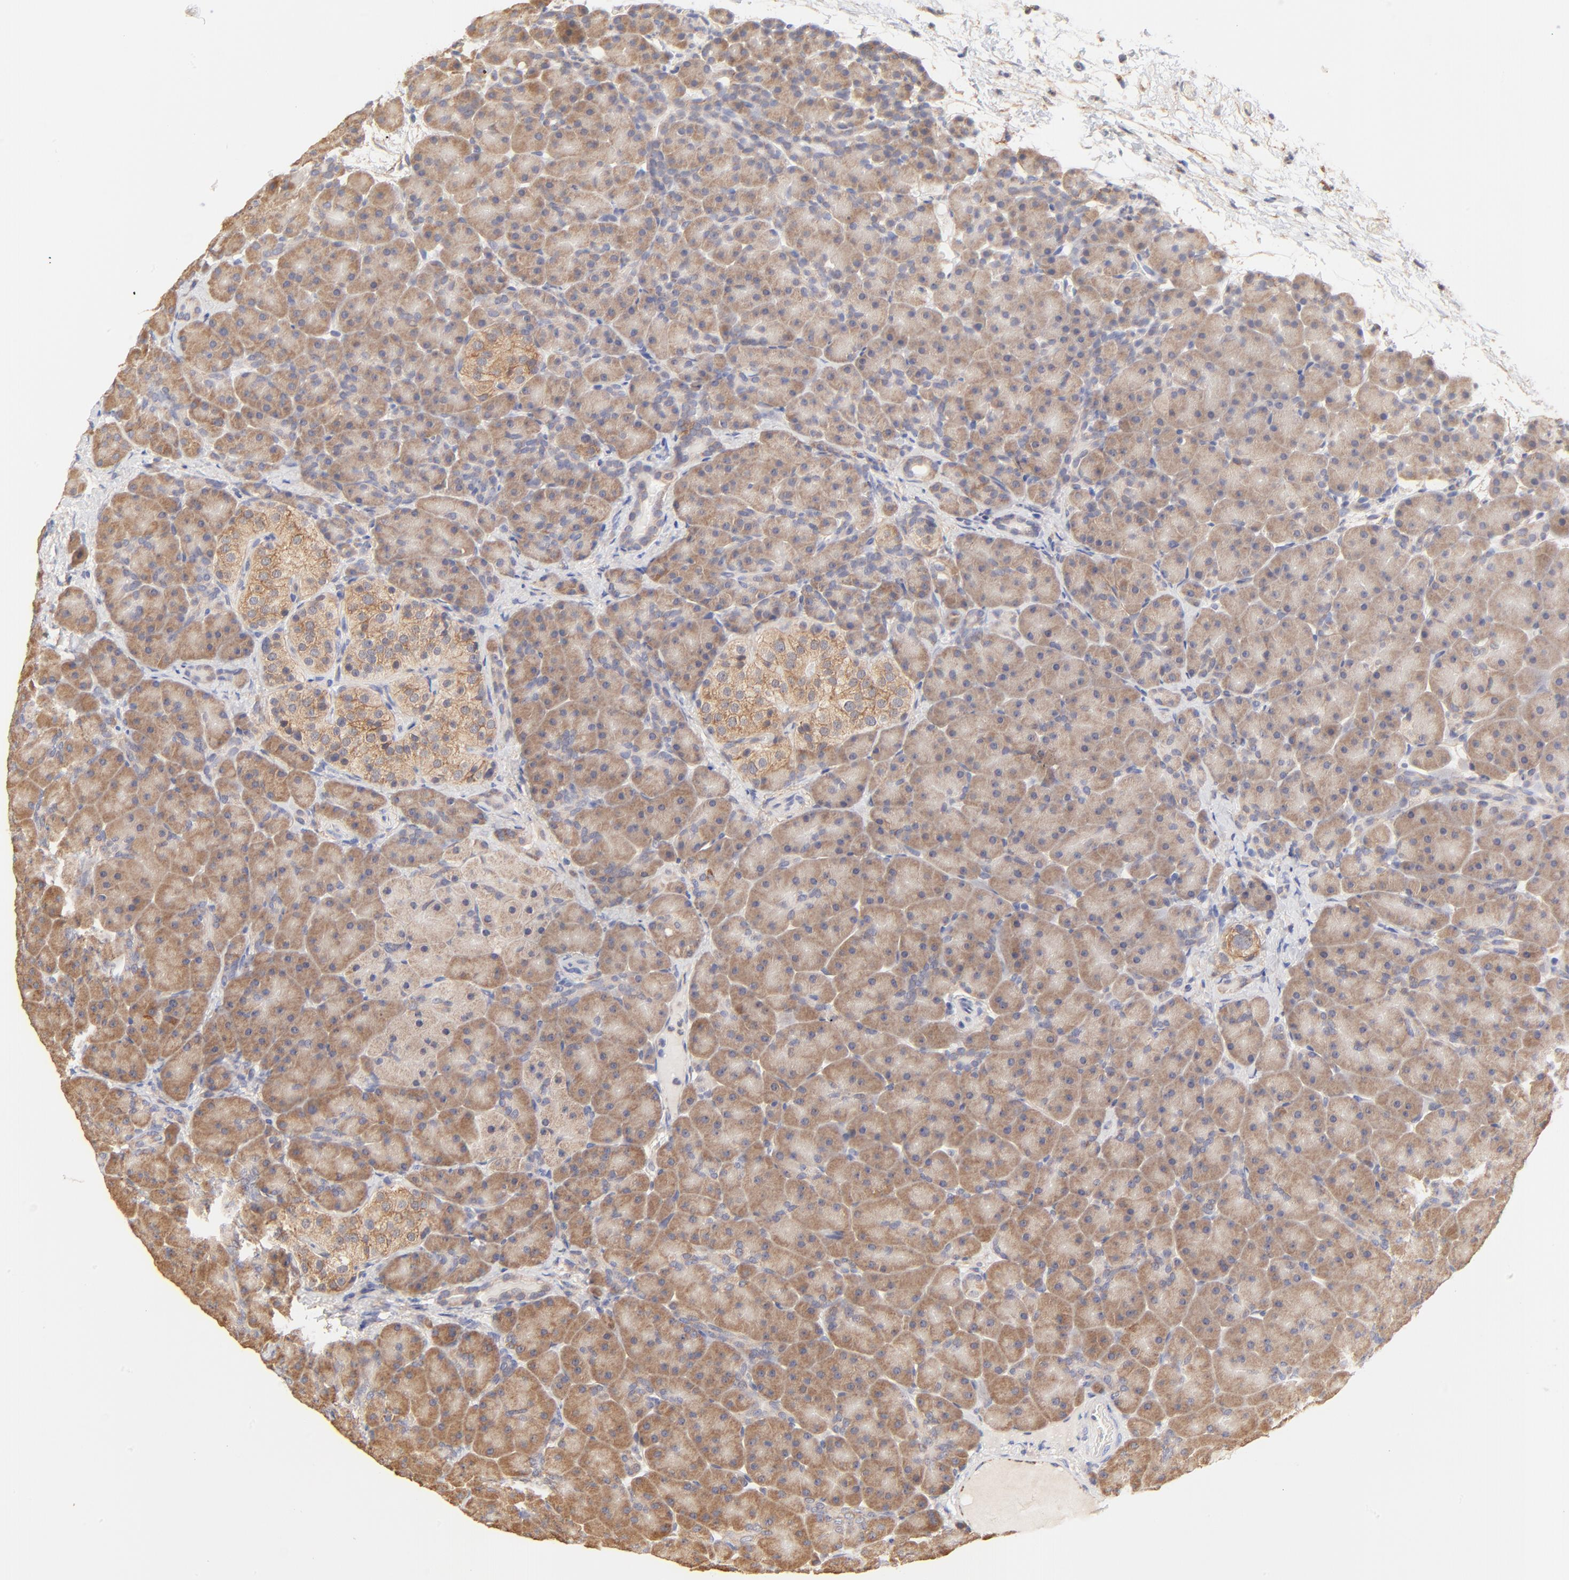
{"staining": {"intensity": "moderate", "quantity": ">75%", "location": "cytoplasmic/membranous"}, "tissue": "pancreas", "cell_type": "Exocrine glandular cells", "image_type": "normal", "snomed": [{"axis": "morphology", "description": "Normal tissue, NOS"}, {"axis": "topography", "description": "Pancreas"}], "caption": "Protein staining displays moderate cytoplasmic/membranous positivity in approximately >75% of exocrine glandular cells in normal pancreas. (DAB IHC, brown staining for protein, blue staining for nuclei).", "gene": "PTK7", "patient": {"sex": "male", "age": 66}}